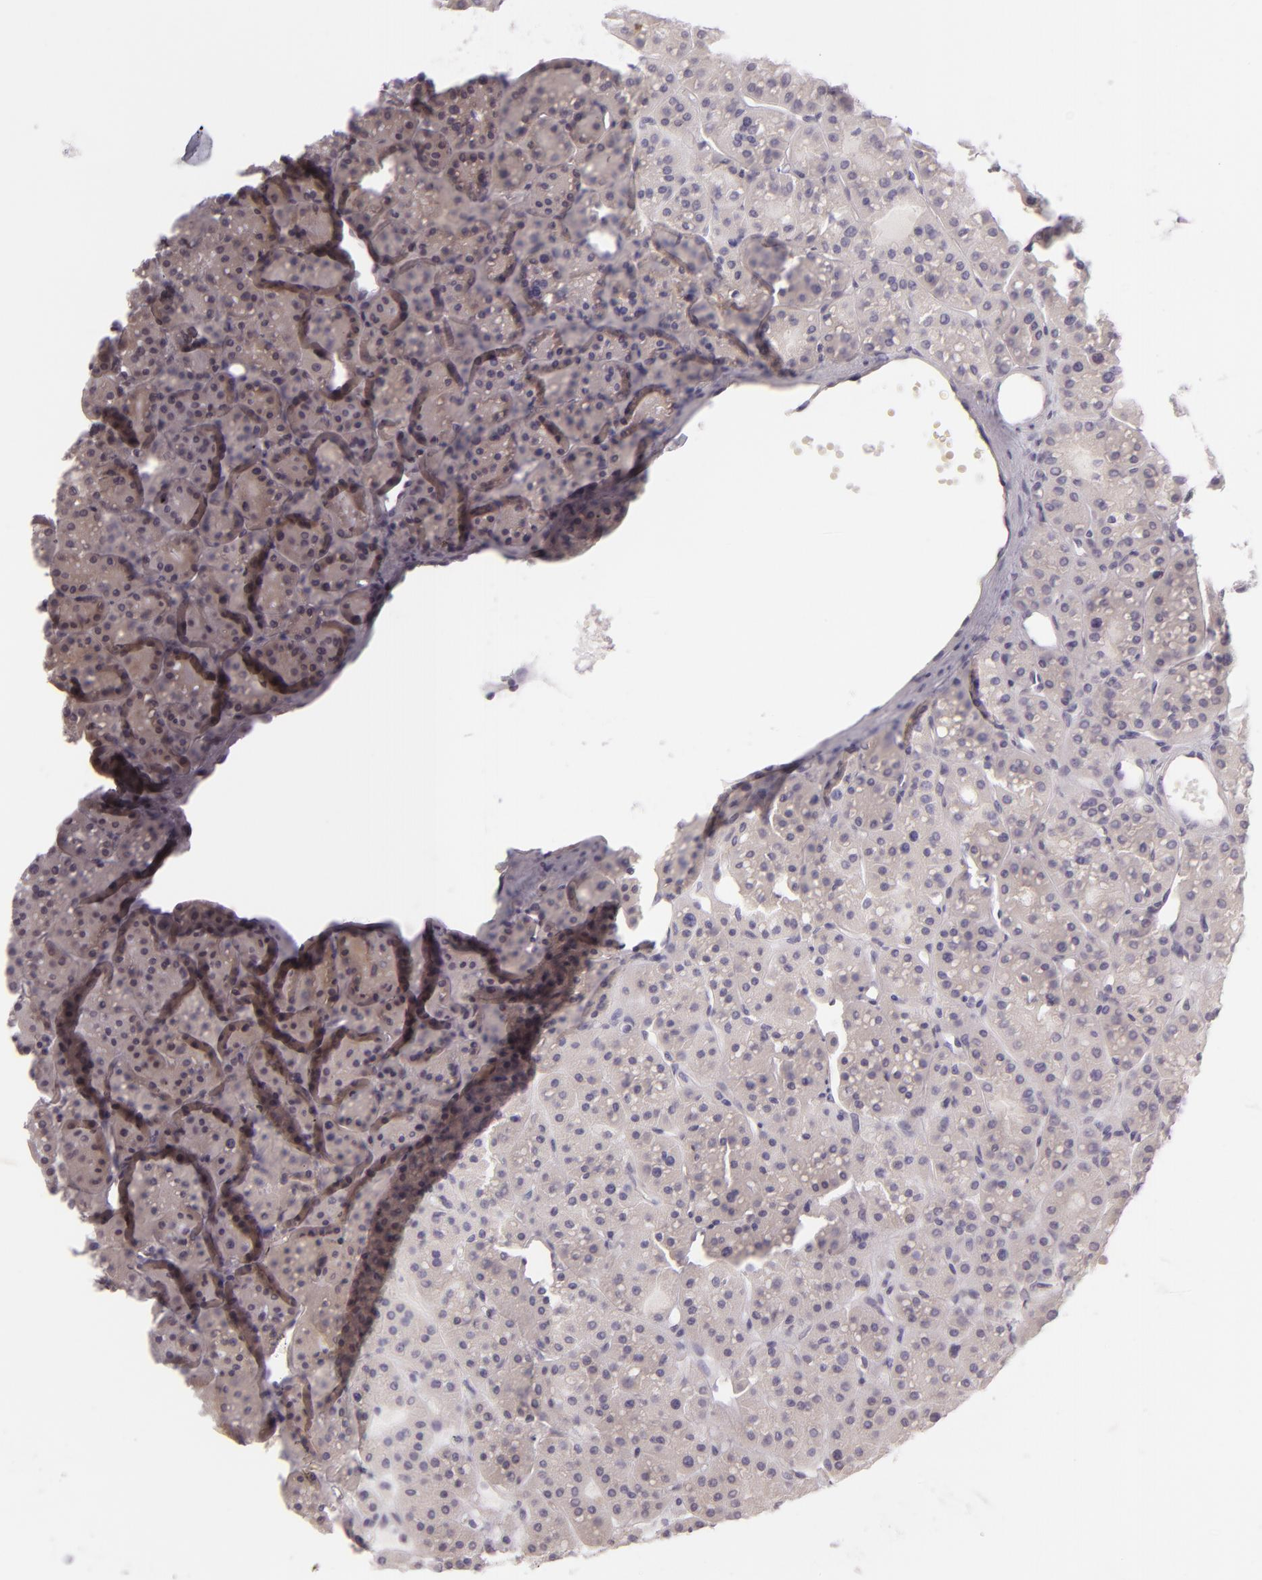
{"staining": {"intensity": "weak", "quantity": ">75%", "location": "cytoplasmic/membranous"}, "tissue": "parathyroid gland", "cell_type": "Glandular cells", "image_type": "normal", "snomed": [{"axis": "morphology", "description": "Normal tissue, NOS"}, {"axis": "topography", "description": "Parathyroid gland"}], "caption": "Parathyroid gland stained for a protein reveals weak cytoplasmic/membranous positivity in glandular cells. The staining was performed using DAB to visualize the protein expression in brown, while the nuclei were stained in blue with hematoxylin (Magnification: 20x).", "gene": "ZC3H7B", "patient": {"sex": "female", "age": 76}}